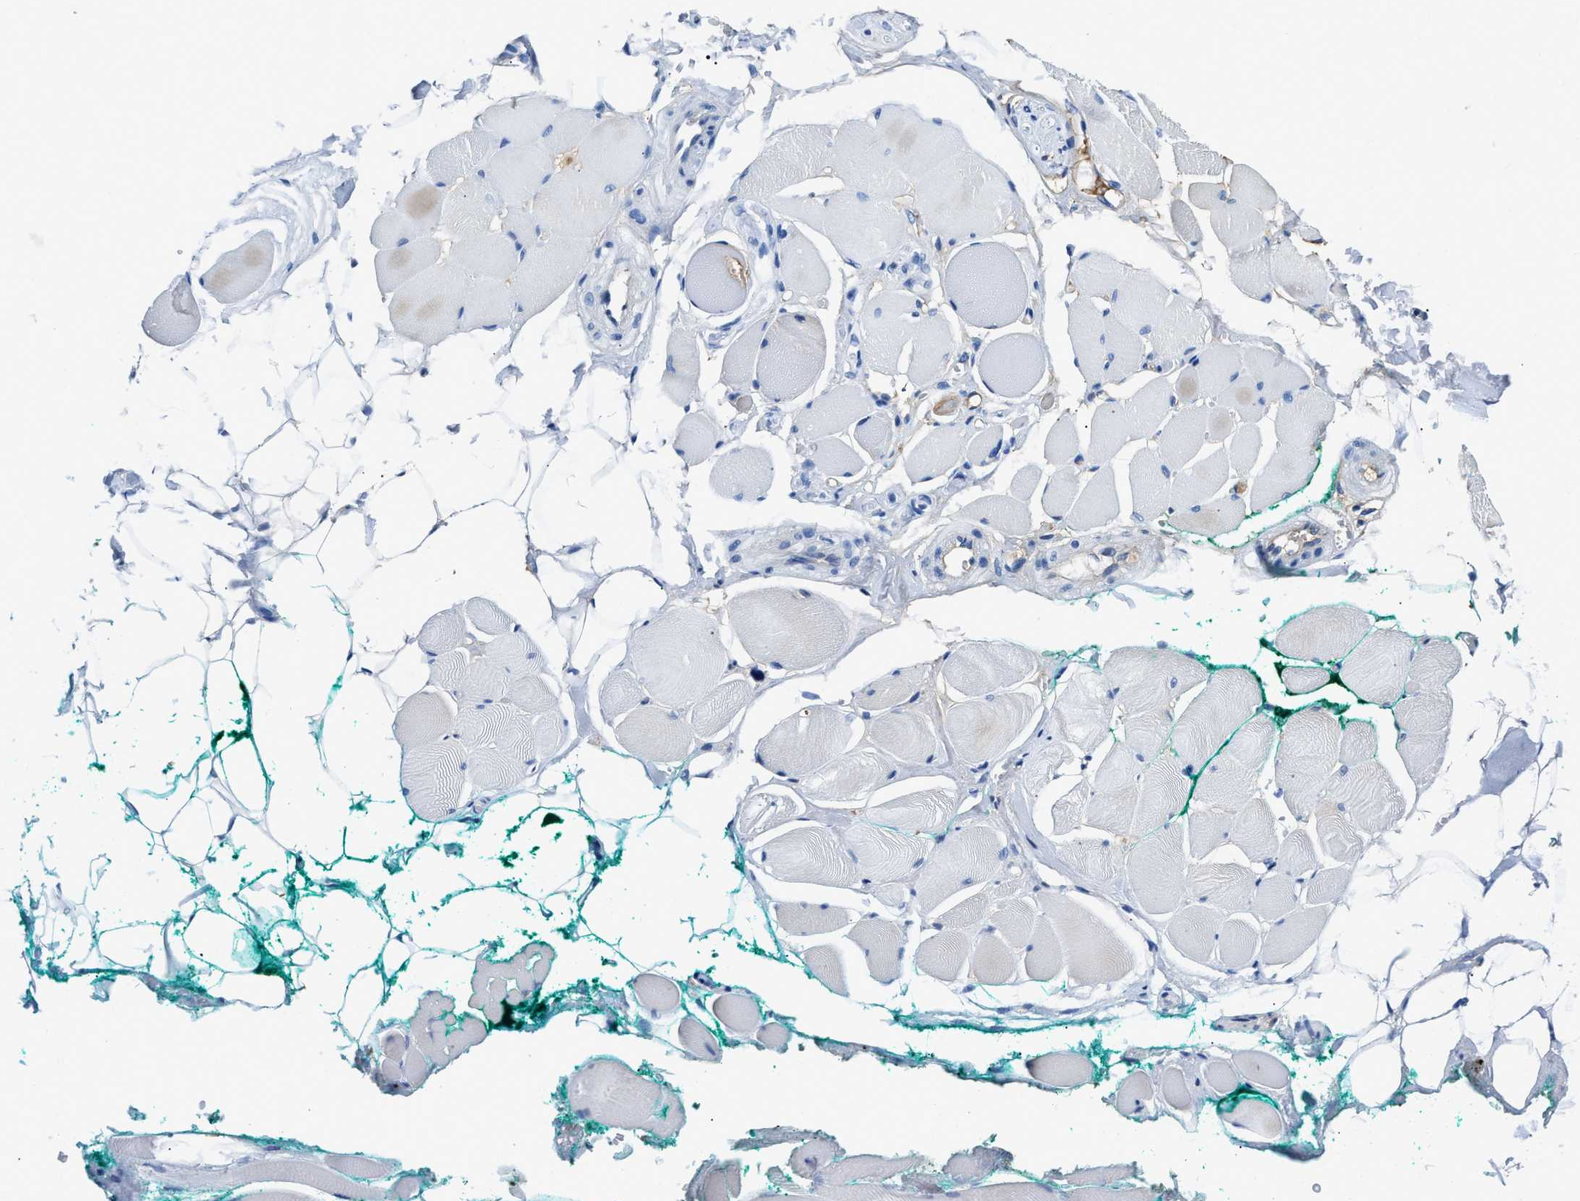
{"staining": {"intensity": "negative", "quantity": "none", "location": "none"}, "tissue": "skeletal muscle", "cell_type": "Myocytes", "image_type": "normal", "snomed": [{"axis": "morphology", "description": "Normal tissue, NOS"}, {"axis": "topography", "description": "Skeletal muscle"}, {"axis": "topography", "description": "Peripheral nerve tissue"}], "caption": "An image of human skeletal muscle is negative for staining in myocytes. (DAB IHC with hematoxylin counter stain).", "gene": "GC", "patient": {"sex": "female", "age": 84}}